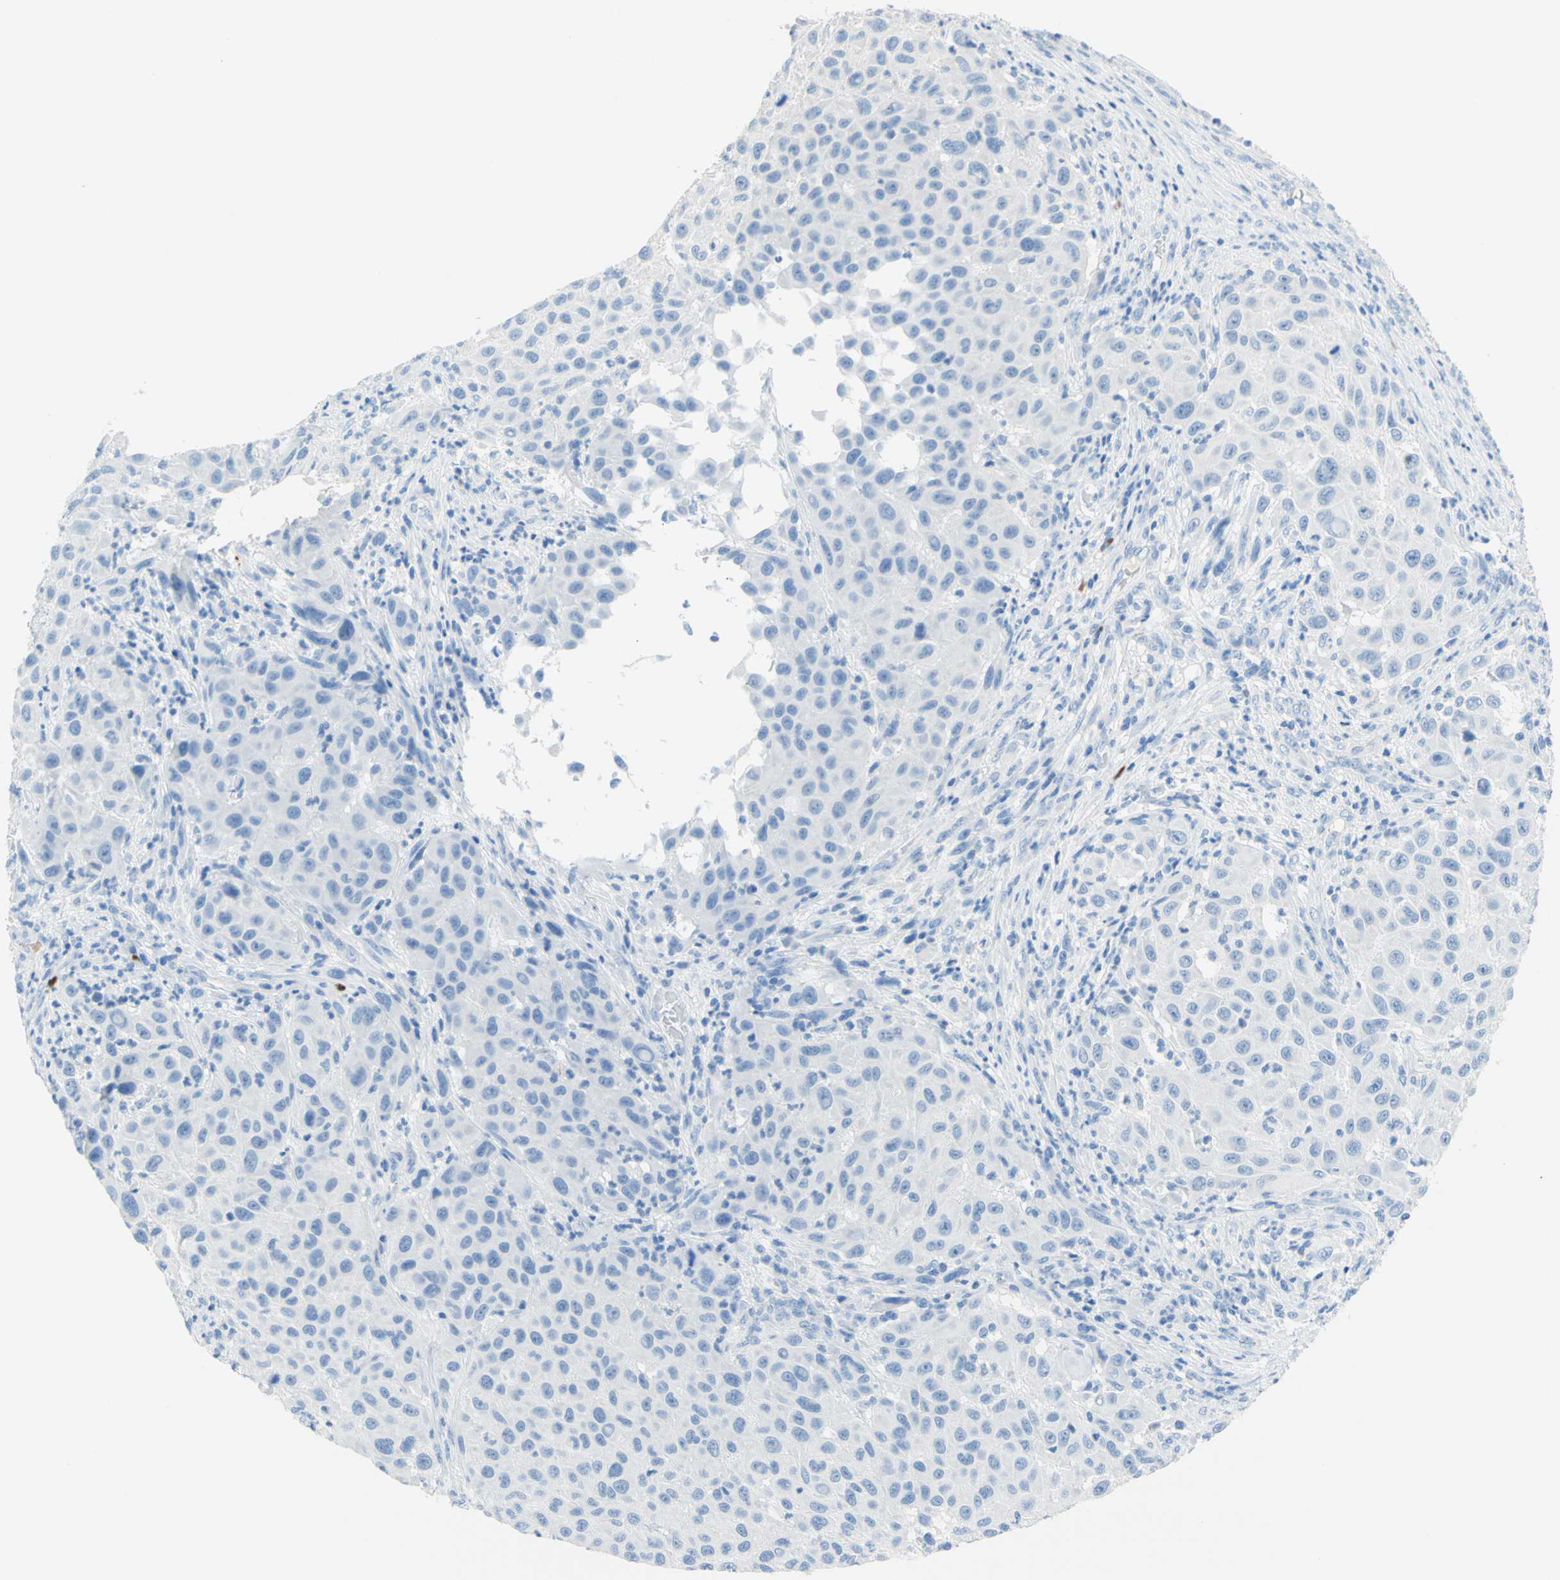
{"staining": {"intensity": "negative", "quantity": "none", "location": "none"}, "tissue": "melanoma", "cell_type": "Tumor cells", "image_type": "cancer", "snomed": [{"axis": "morphology", "description": "Malignant melanoma, Metastatic site"}, {"axis": "topography", "description": "Lymph node"}], "caption": "Tumor cells are negative for brown protein staining in melanoma. The staining was performed using DAB (3,3'-diaminobenzidine) to visualize the protein expression in brown, while the nuclei were stained in blue with hematoxylin (Magnification: 20x).", "gene": "IL6ST", "patient": {"sex": "male", "age": 61}}